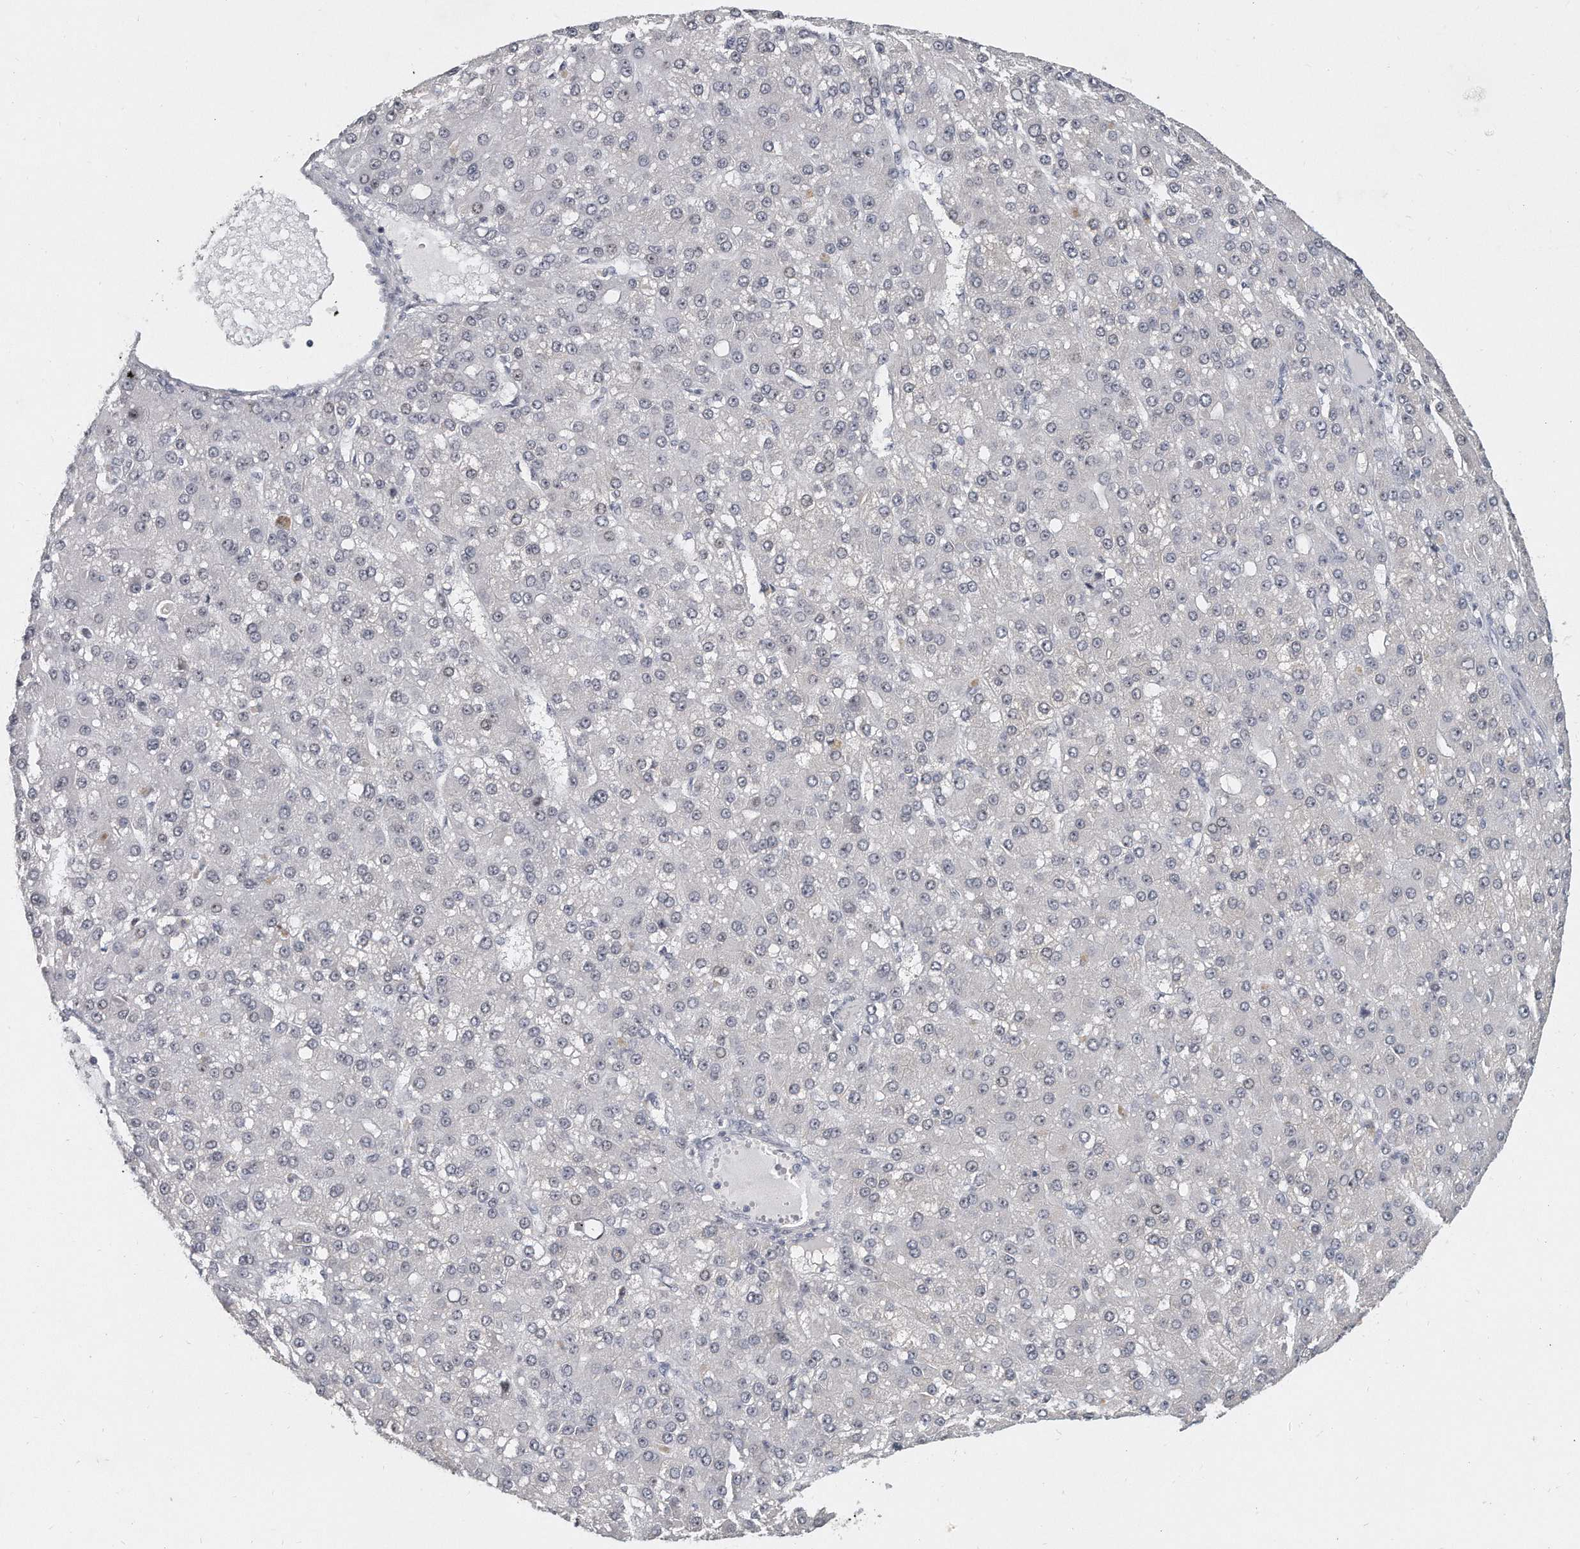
{"staining": {"intensity": "negative", "quantity": "none", "location": "none"}, "tissue": "liver cancer", "cell_type": "Tumor cells", "image_type": "cancer", "snomed": [{"axis": "morphology", "description": "Carcinoma, Hepatocellular, NOS"}, {"axis": "topography", "description": "Liver"}], "caption": "This histopathology image is of hepatocellular carcinoma (liver) stained with immunohistochemistry (IHC) to label a protein in brown with the nuclei are counter-stained blue. There is no staining in tumor cells.", "gene": "TFCP2L1", "patient": {"sex": "male", "age": 67}}